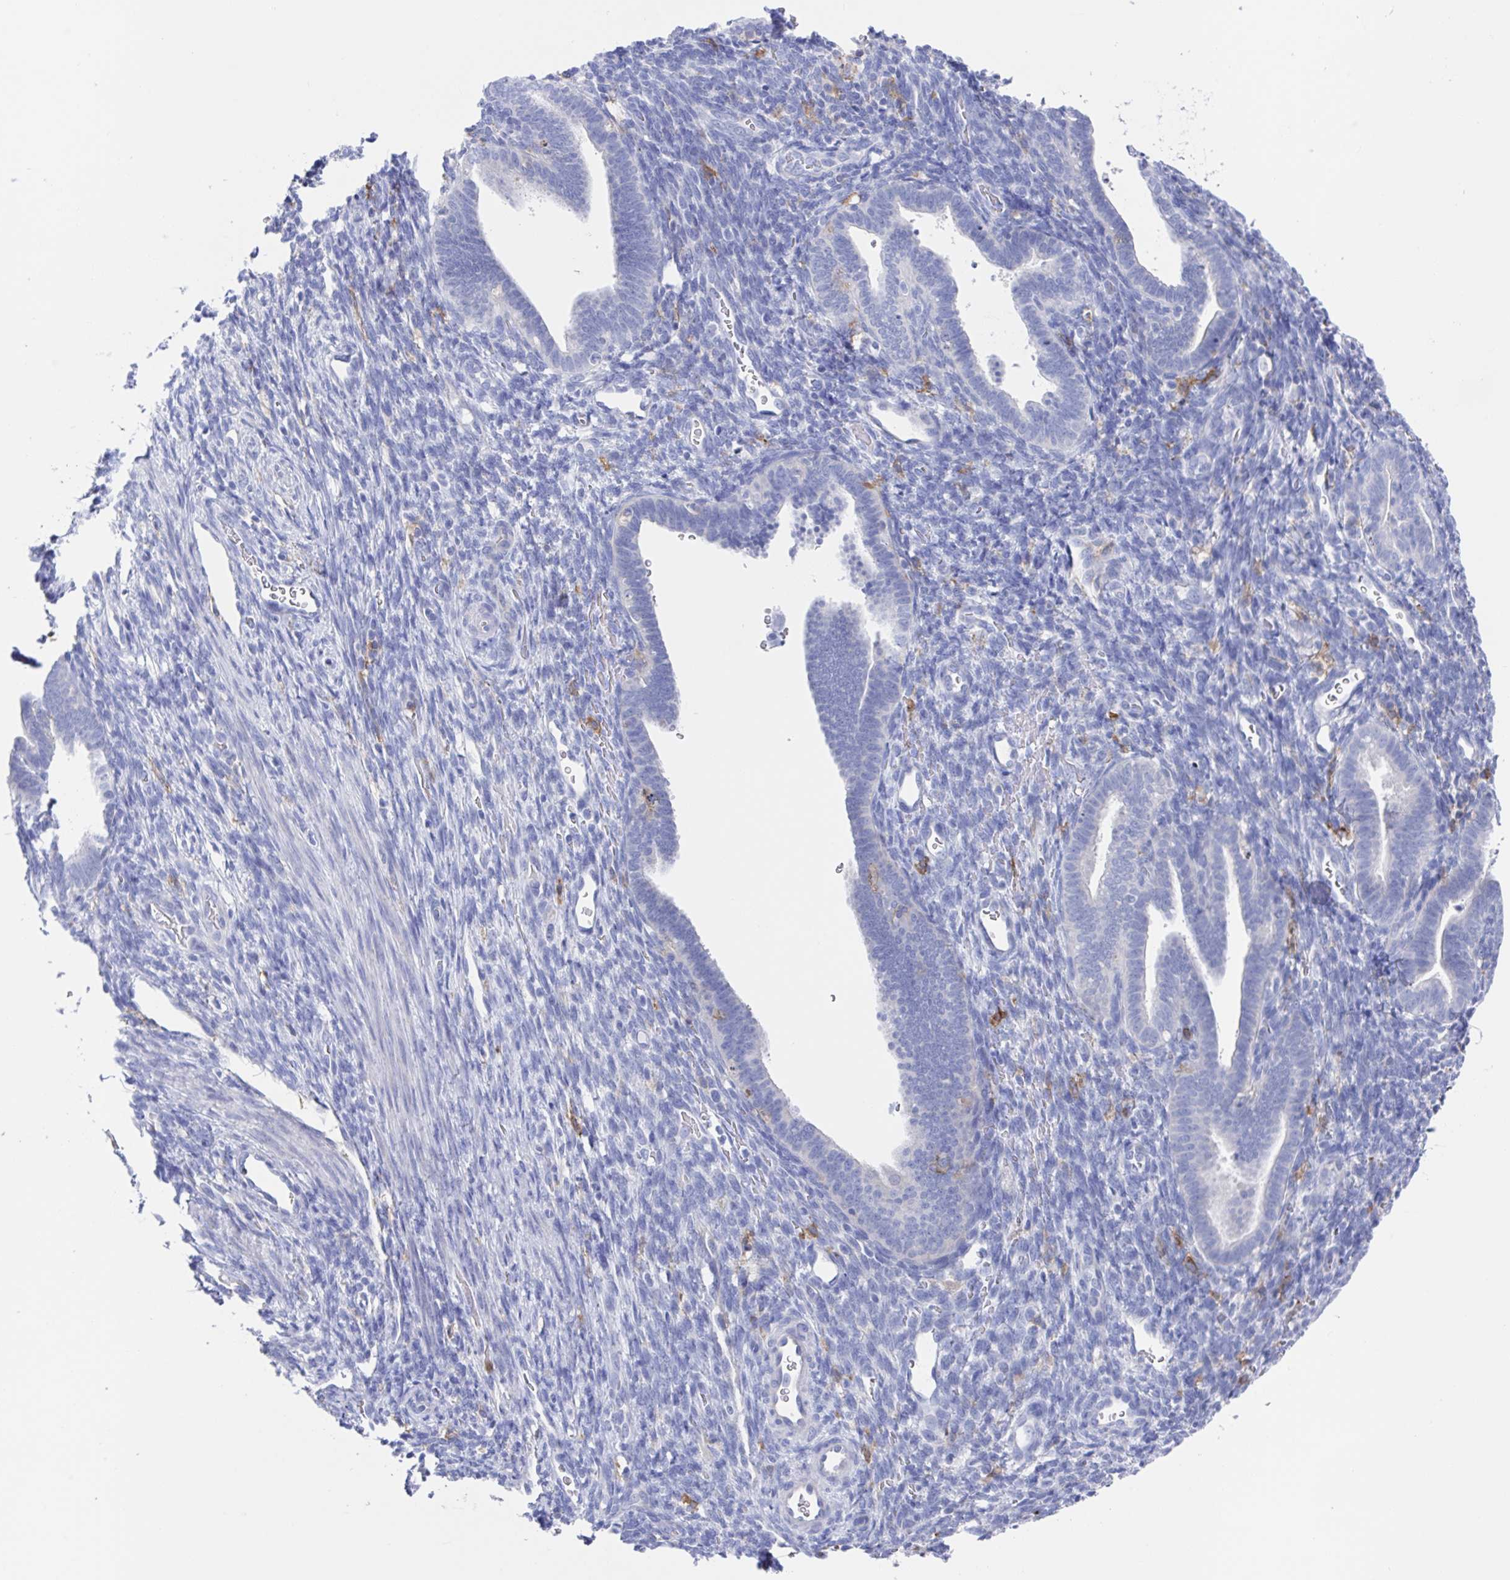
{"staining": {"intensity": "negative", "quantity": "none", "location": "none"}, "tissue": "endometrium", "cell_type": "Cells in endometrial stroma", "image_type": "normal", "snomed": [{"axis": "morphology", "description": "Normal tissue, NOS"}, {"axis": "topography", "description": "Endometrium"}], "caption": "High power microscopy histopathology image of an IHC image of normal endometrium, revealing no significant positivity in cells in endometrial stroma.", "gene": "FCGR3A", "patient": {"sex": "female", "age": 34}}